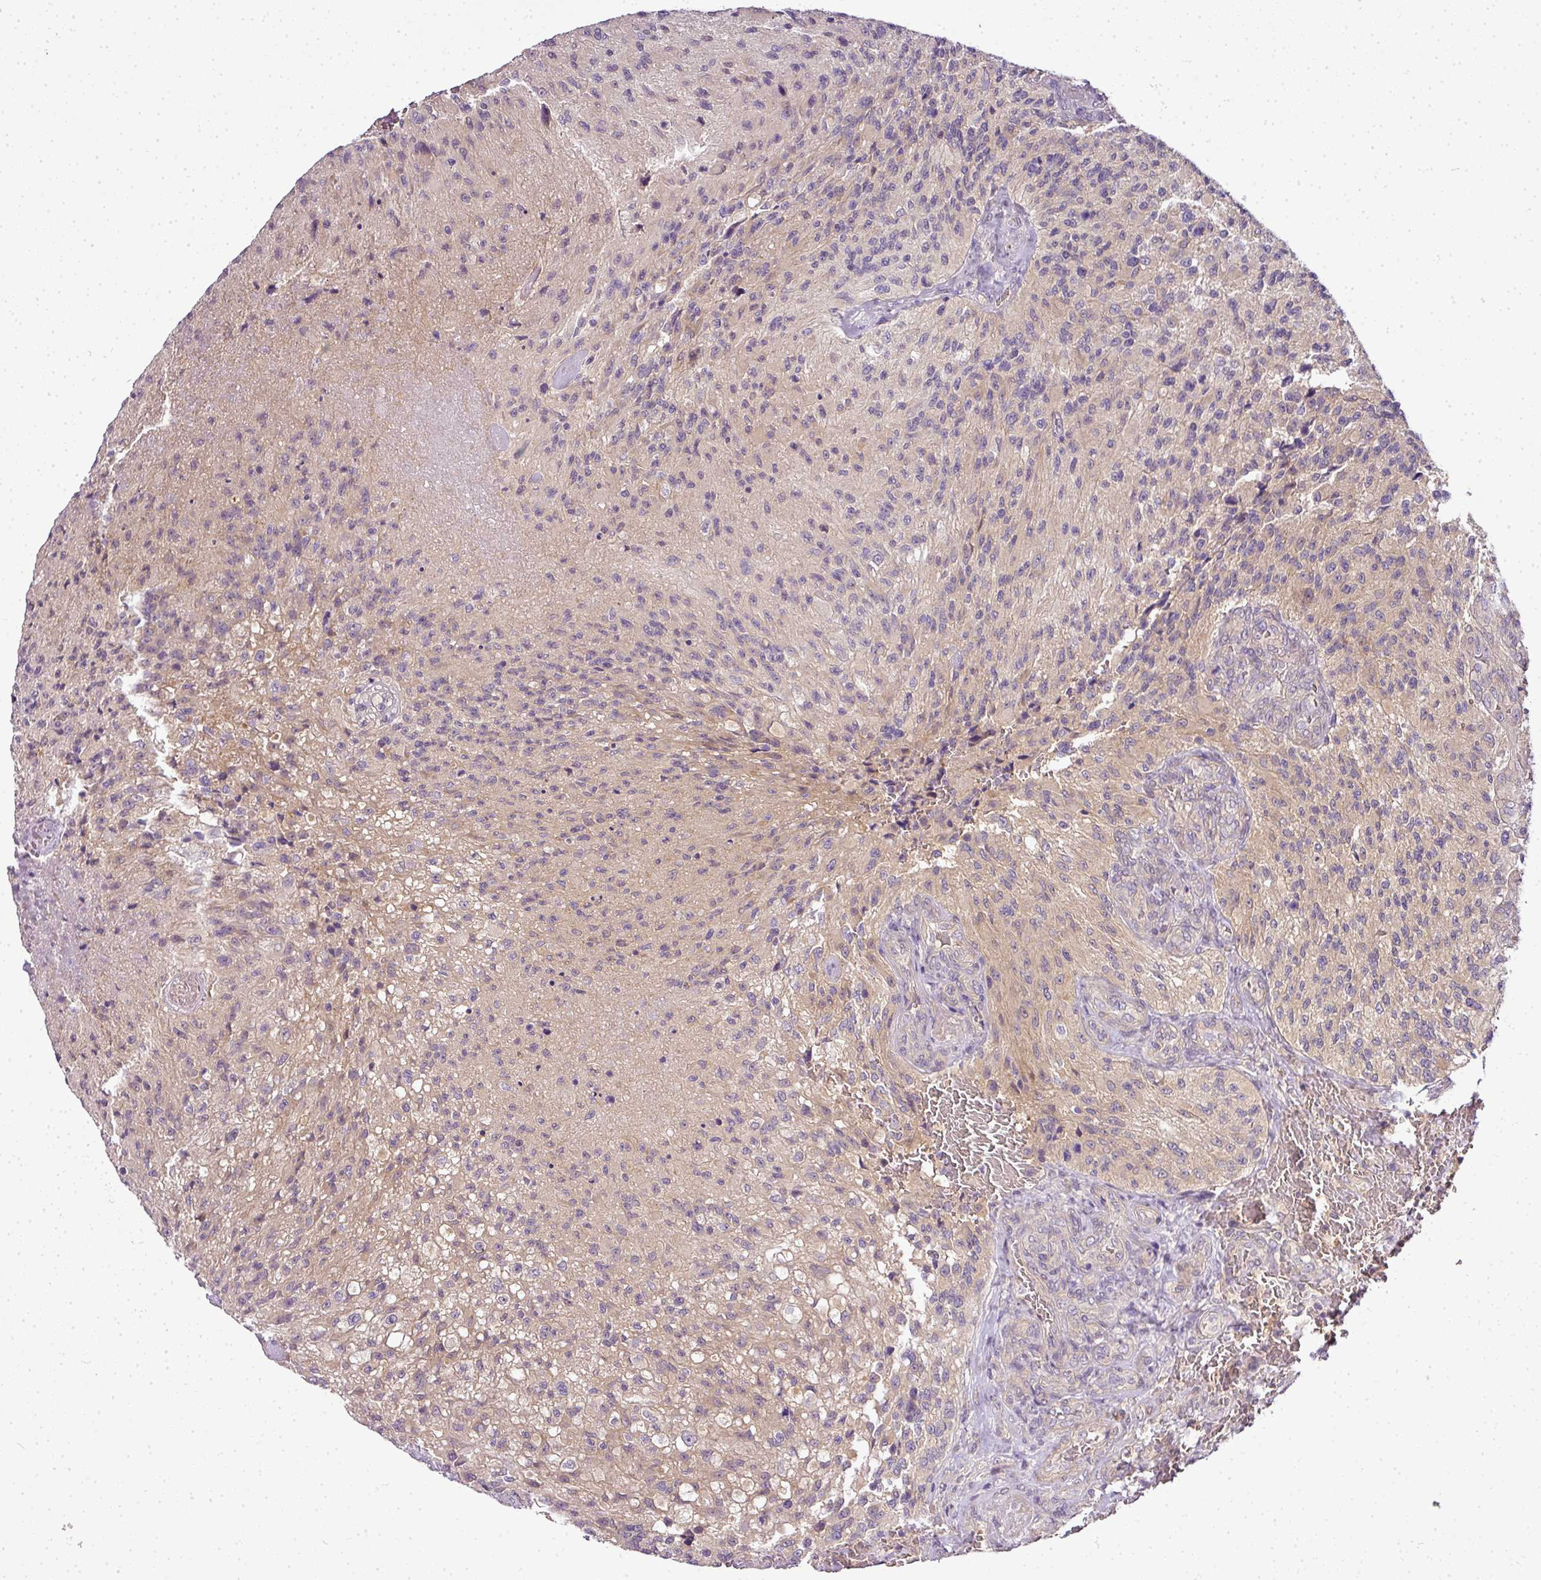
{"staining": {"intensity": "negative", "quantity": "none", "location": "none"}, "tissue": "glioma", "cell_type": "Tumor cells", "image_type": "cancer", "snomed": [{"axis": "morphology", "description": "Normal tissue, NOS"}, {"axis": "morphology", "description": "Glioma, malignant, High grade"}, {"axis": "topography", "description": "Cerebral cortex"}], "caption": "Image shows no protein expression in tumor cells of glioma tissue.", "gene": "ADH5", "patient": {"sex": "male", "age": 56}}